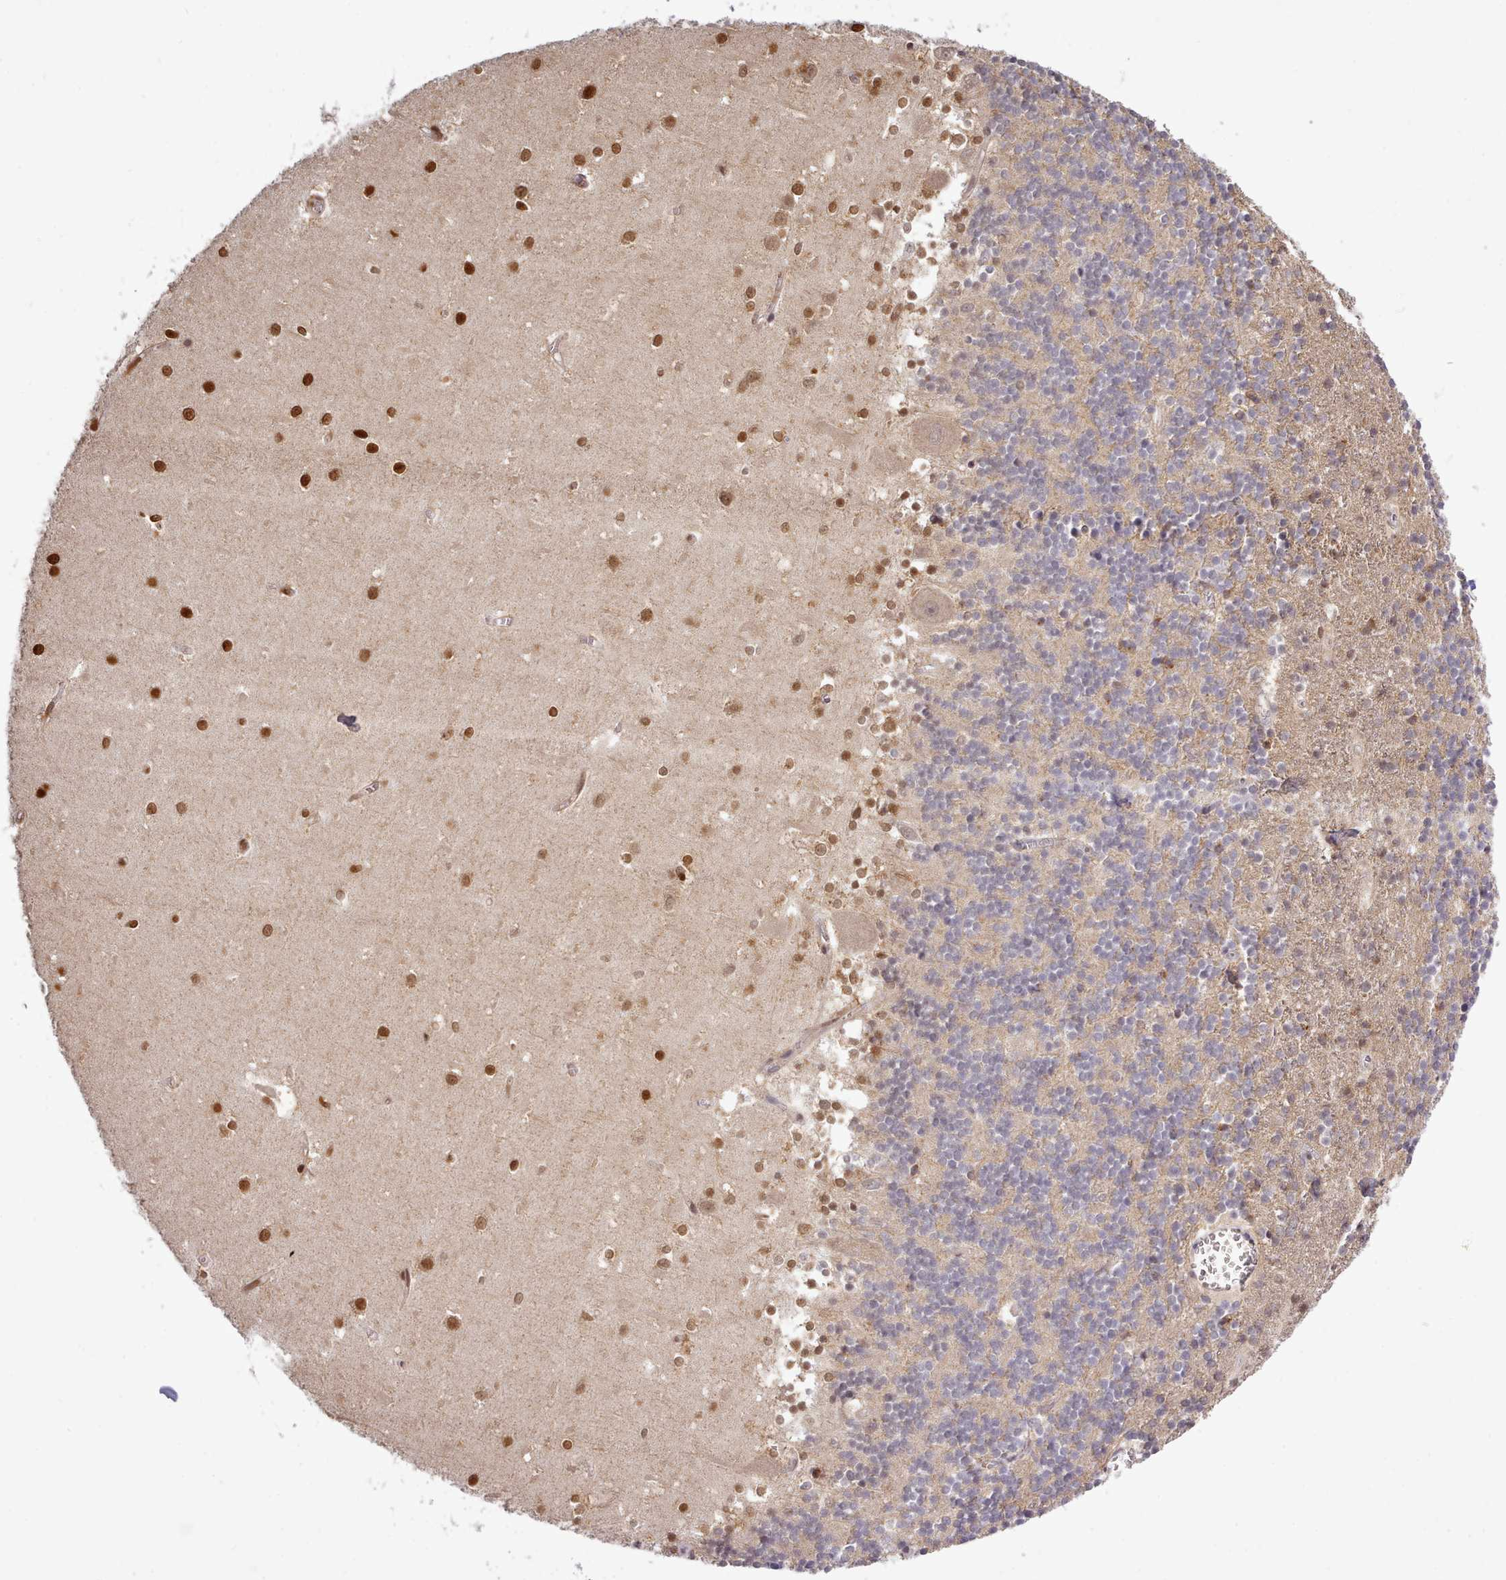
{"staining": {"intensity": "negative", "quantity": "none", "location": "none"}, "tissue": "cerebellum", "cell_type": "Cells in granular layer", "image_type": "normal", "snomed": [{"axis": "morphology", "description": "Normal tissue, NOS"}, {"axis": "topography", "description": "Cerebellum"}], "caption": "A high-resolution photomicrograph shows IHC staining of benign cerebellum, which shows no significant positivity in cells in granular layer. (Brightfield microscopy of DAB immunohistochemistry (IHC) at high magnification).", "gene": "ARL17A", "patient": {"sex": "male", "age": 54}}